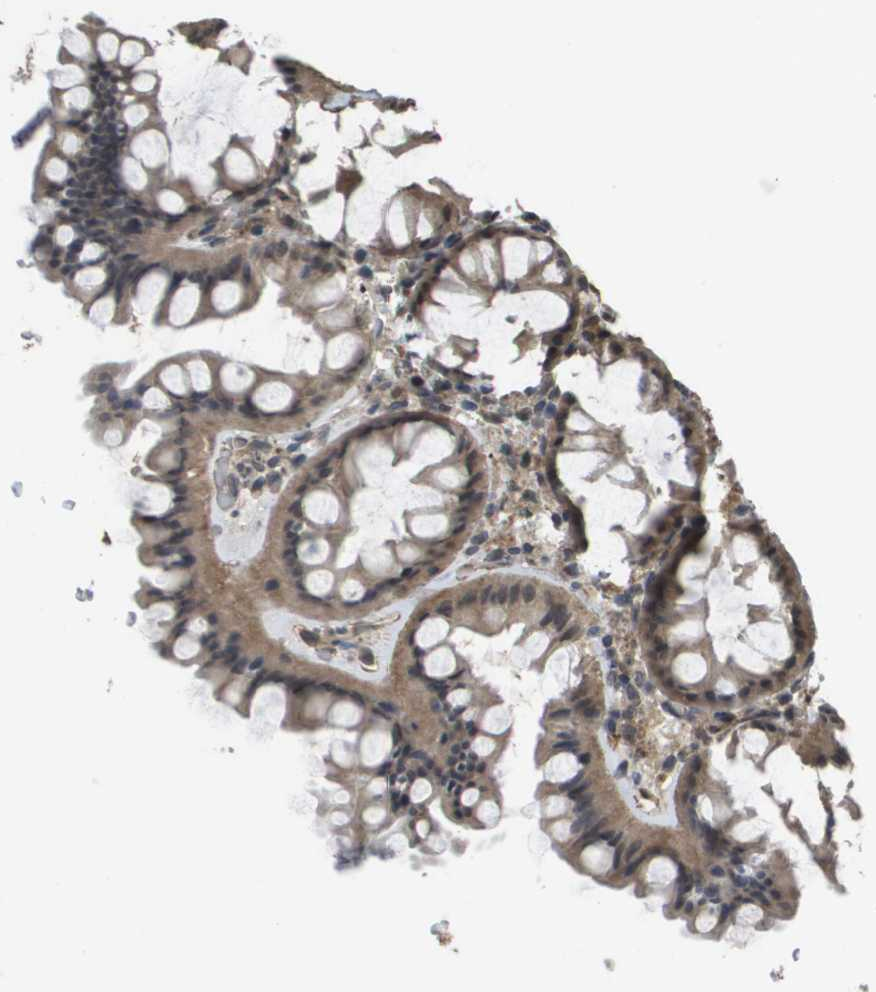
{"staining": {"intensity": "moderate", "quantity": ">75%", "location": "cytoplasmic/membranous"}, "tissue": "colon", "cell_type": "Endothelial cells", "image_type": "normal", "snomed": [{"axis": "morphology", "description": "Normal tissue, NOS"}, {"axis": "topography", "description": "Colon"}], "caption": "Brown immunohistochemical staining in unremarkable human colon demonstrates moderate cytoplasmic/membranous staining in about >75% of endothelial cells.", "gene": "NDRG2", "patient": {"sex": "female", "age": 55}}